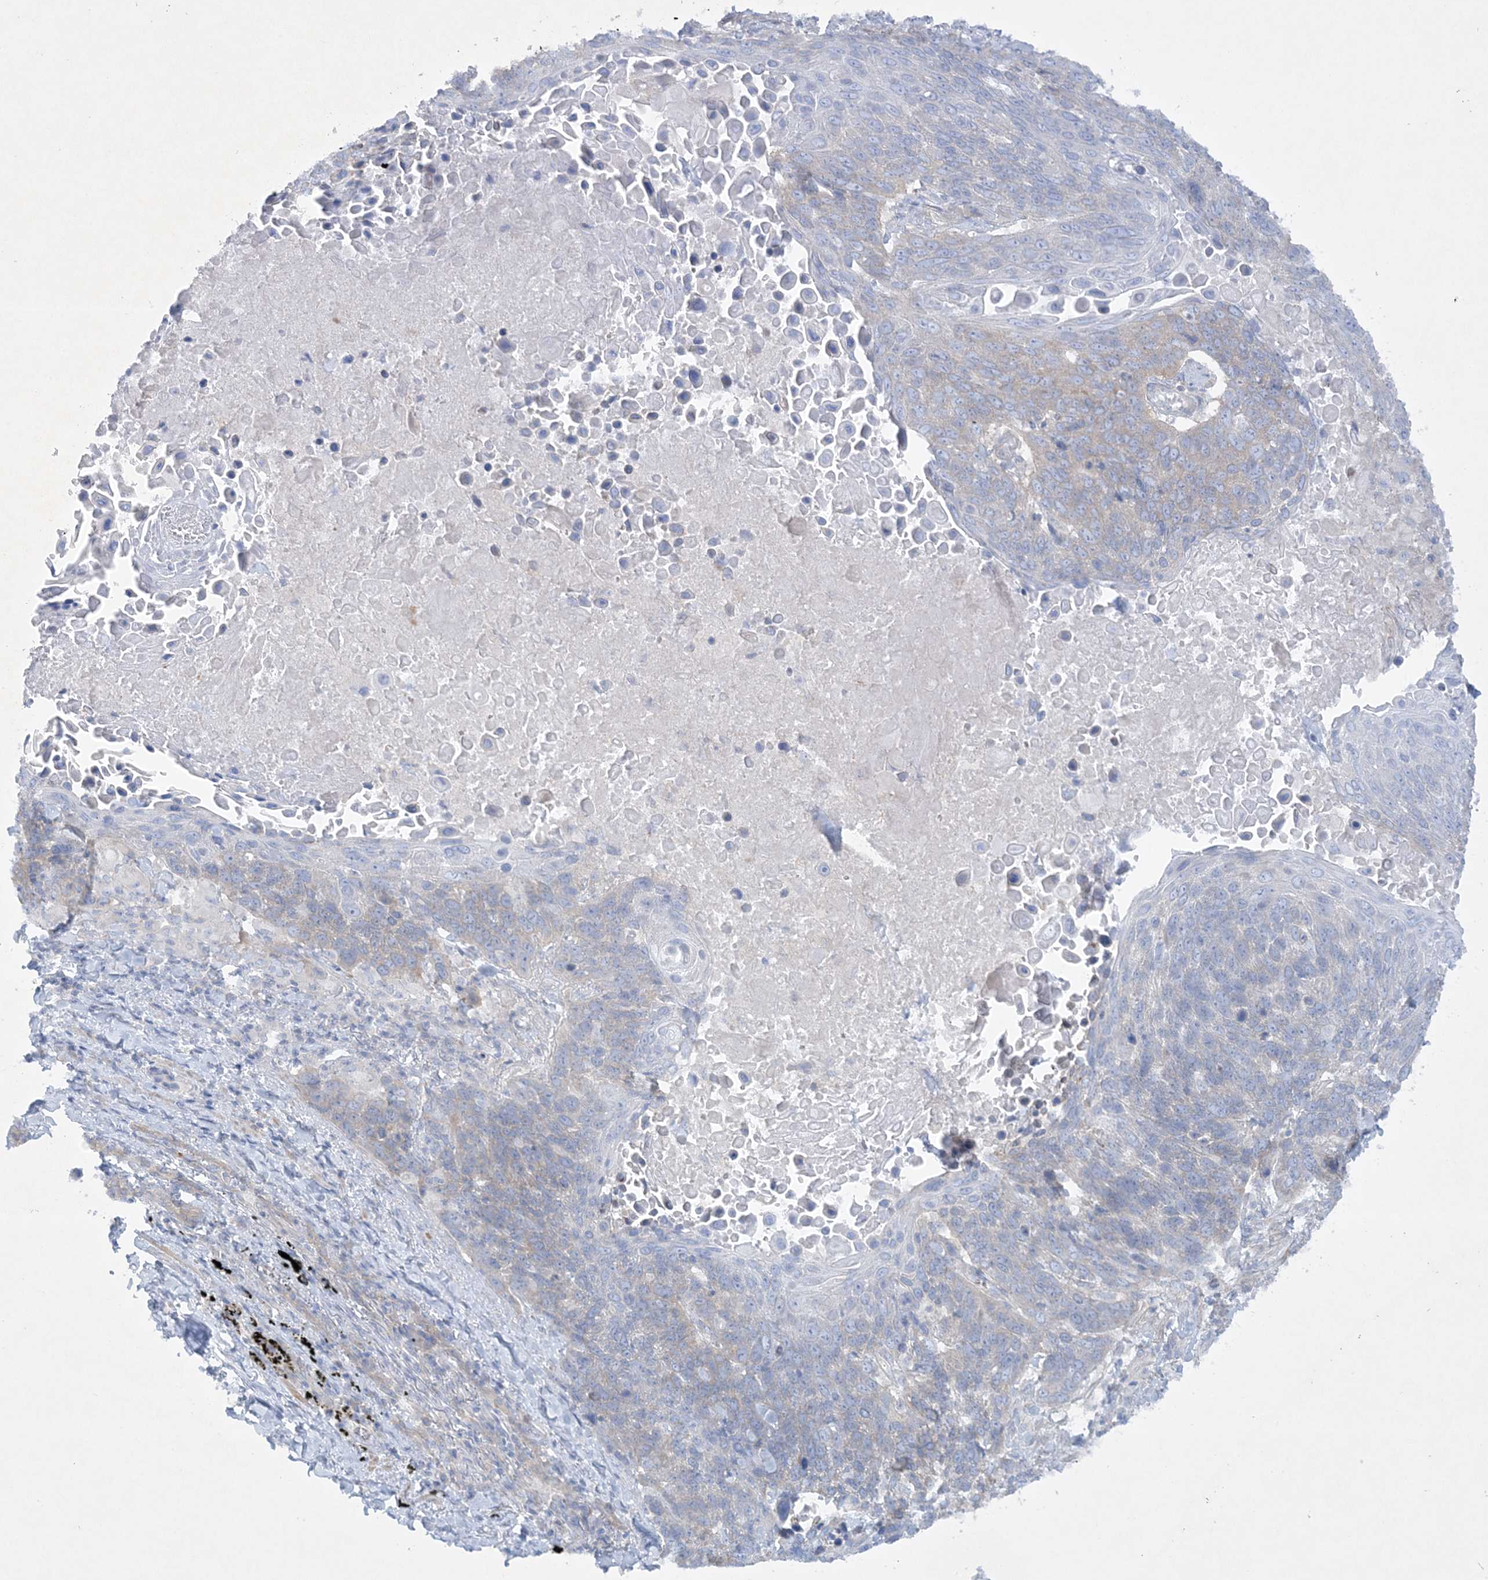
{"staining": {"intensity": "weak", "quantity": "<25%", "location": "cytoplasmic/membranous"}, "tissue": "lung cancer", "cell_type": "Tumor cells", "image_type": "cancer", "snomed": [{"axis": "morphology", "description": "Squamous cell carcinoma, NOS"}, {"axis": "topography", "description": "Lung"}], "caption": "IHC of human squamous cell carcinoma (lung) shows no expression in tumor cells. Brightfield microscopy of immunohistochemistry stained with DAB (brown) and hematoxylin (blue), captured at high magnification.", "gene": "FARSB", "patient": {"sex": "male", "age": 66}}